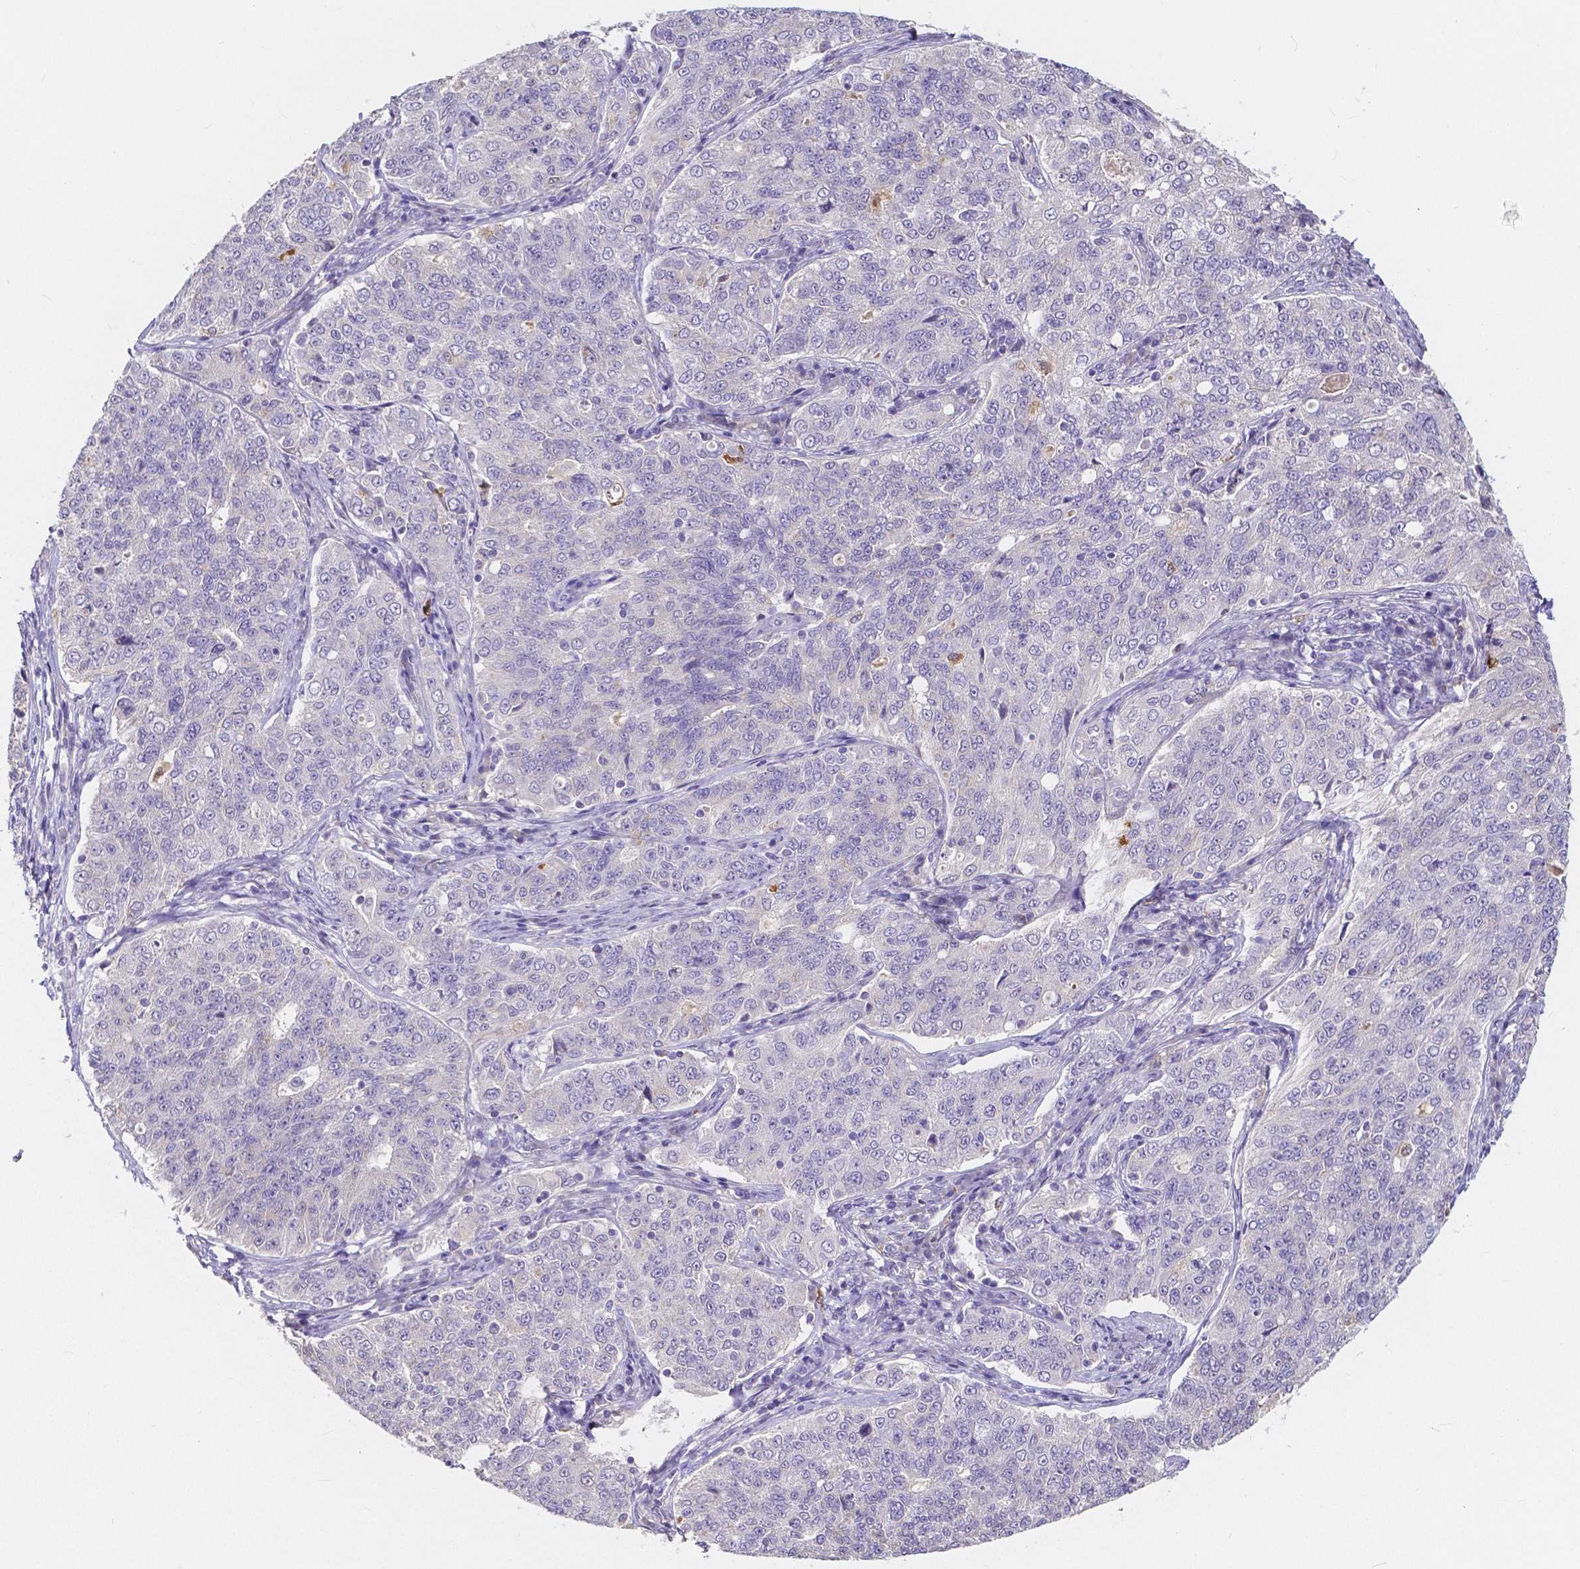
{"staining": {"intensity": "negative", "quantity": "none", "location": "none"}, "tissue": "endometrial cancer", "cell_type": "Tumor cells", "image_type": "cancer", "snomed": [{"axis": "morphology", "description": "Adenocarcinoma, NOS"}, {"axis": "topography", "description": "Endometrium"}], "caption": "A high-resolution micrograph shows immunohistochemistry staining of endometrial adenocarcinoma, which demonstrates no significant expression in tumor cells.", "gene": "ACP5", "patient": {"sex": "female", "age": 43}}